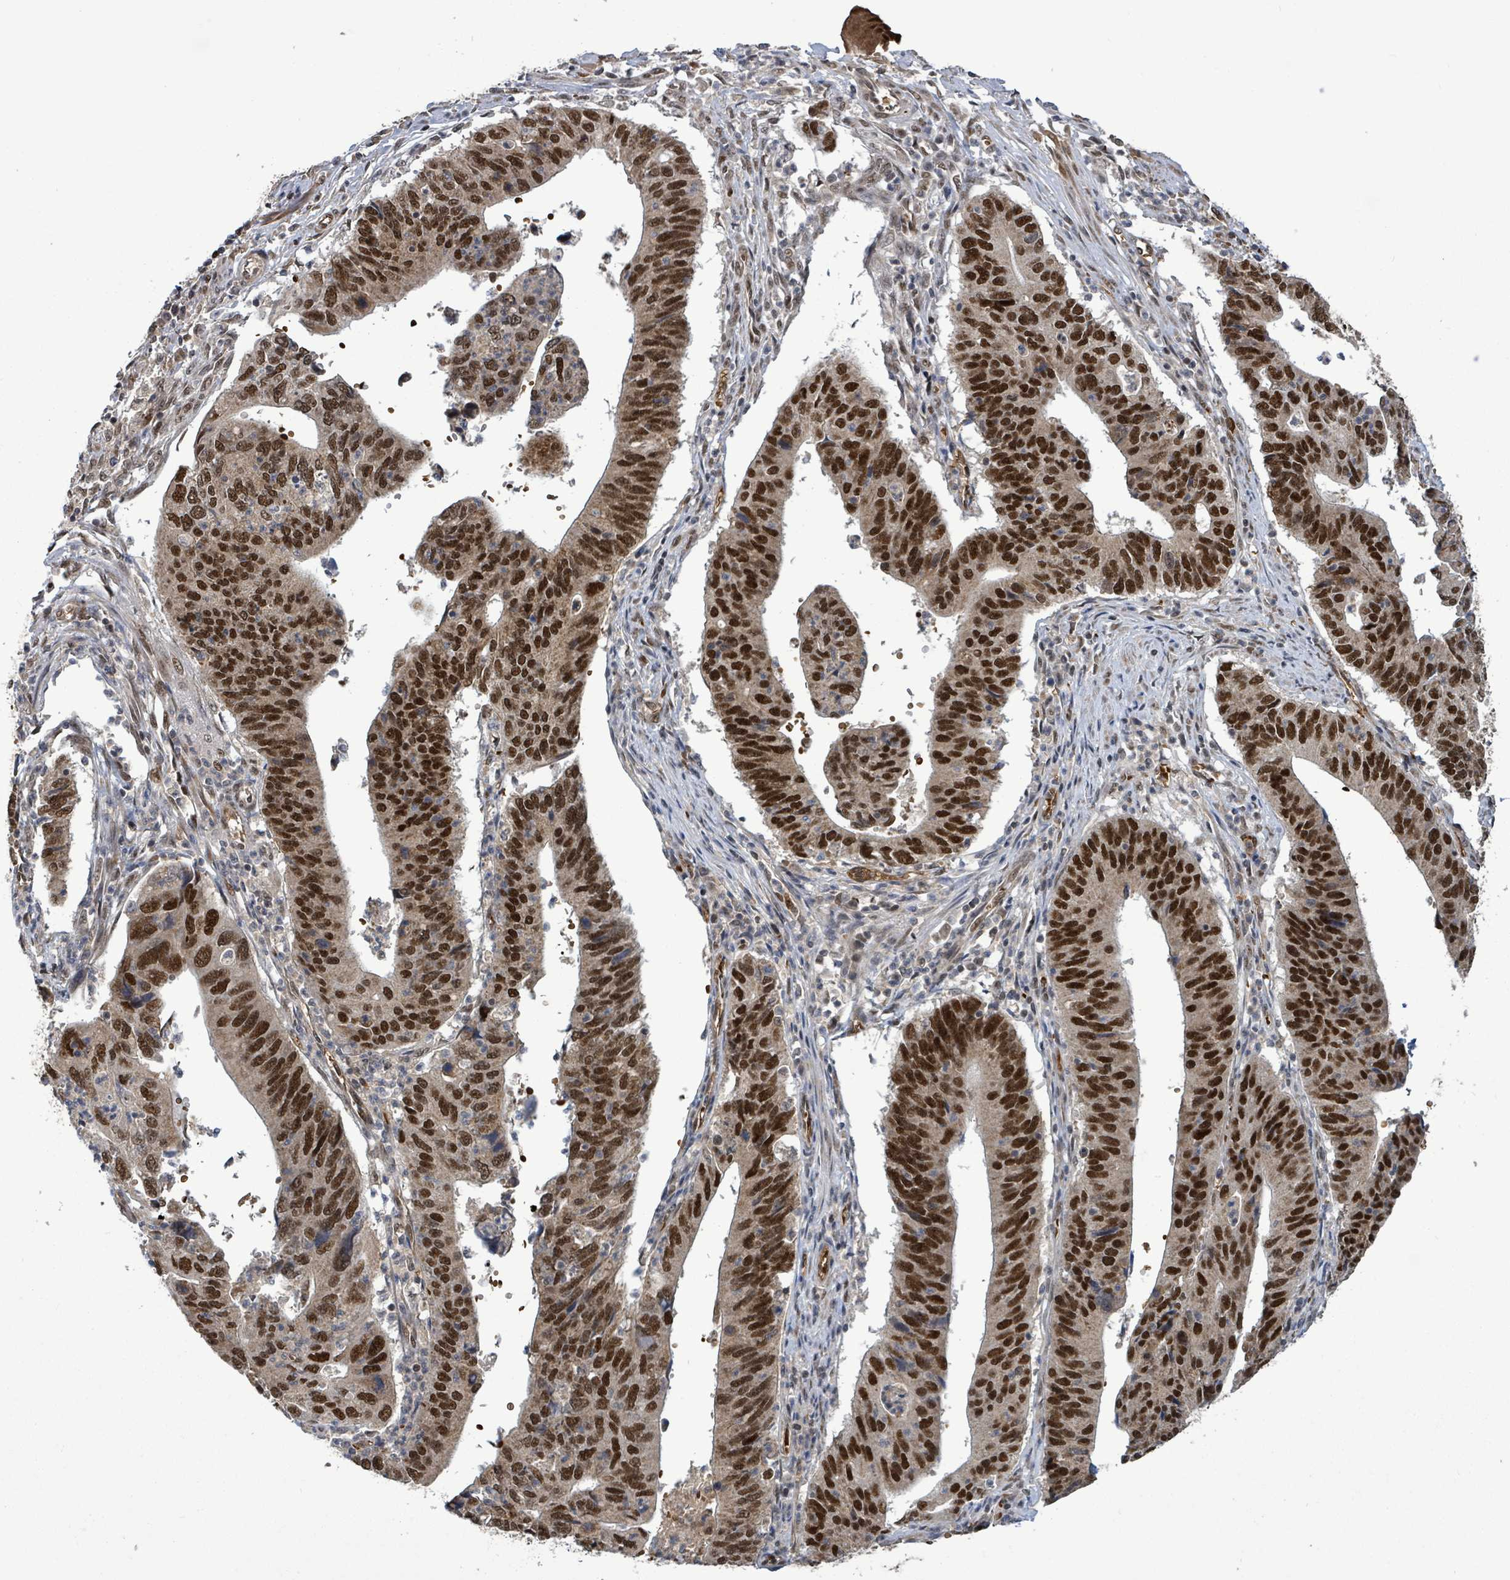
{"staining": {"intensity": "strong", "quantity": ">75%", "location": "nuclear"}, "tissue": "stomach cancer", "cell_type": "Tumor cells", "image_type": "cancer", "snomed": [{"axis": "morphology", "description": "Adenocarcinoma, NOS"}, {"axis": "topography", "description": "Stomach"}], "caption": "This histopathology image displays immunohistochemistry (IHC) staining of human adenocarcinoma (stomach), with high strong nuclear positivity in about >75% of tumor cells.", "gene": "PATZ1", "patient": {"sex": "male", "age": 59}}